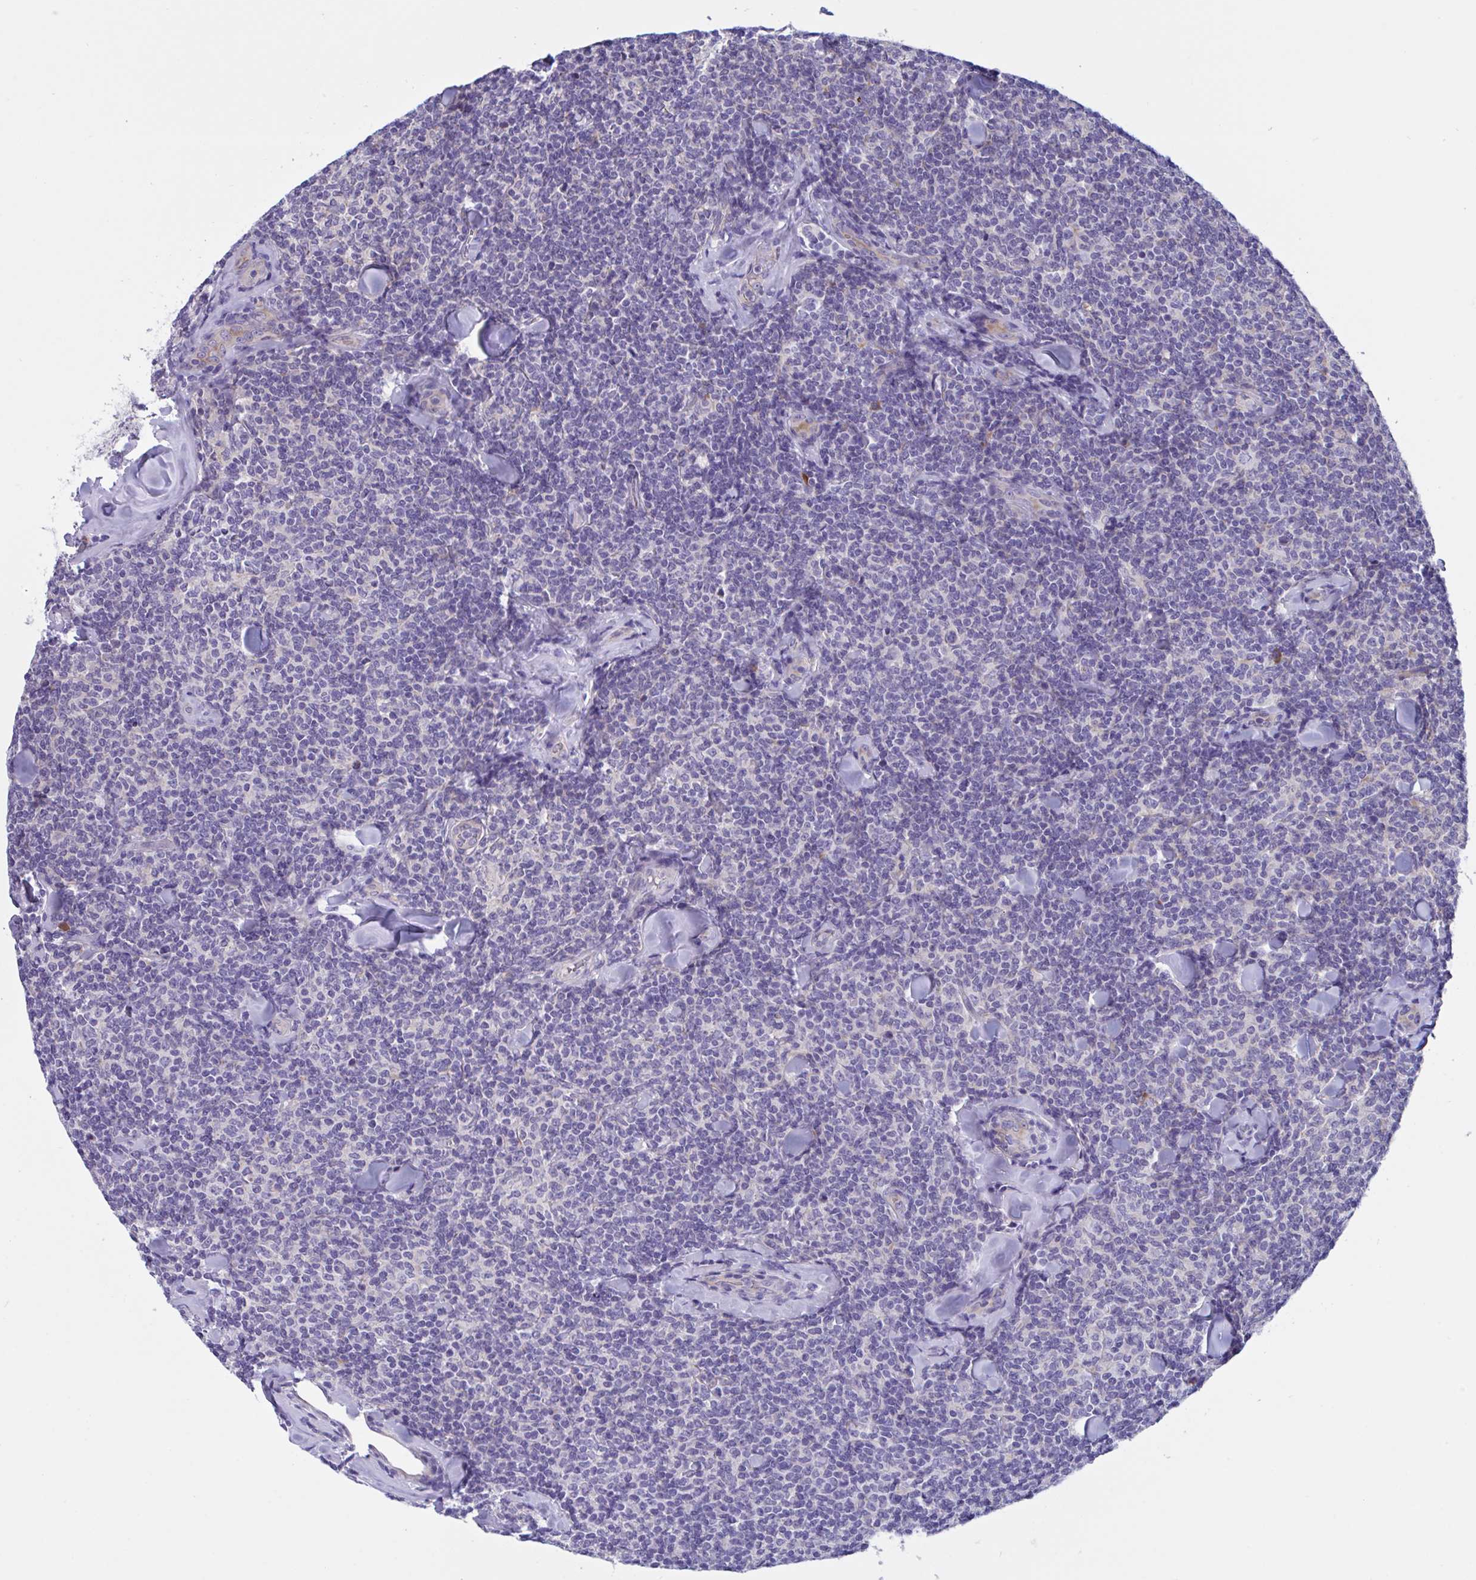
{"staining": {"intensity": "negative", "quantity": "none", "location": "none"}, "tissue": "lymphoma", "cell_type": "Tumor cells", "image_type": "cancer", "snomed": [{"axis": "morphology", "description": "Malignant lymphoma, non-Hodgkin's type, Low grade"}, {"axis": "topography", "description": "Lymph node"}], "caption": "Micrograph shows no significant protein expression in tumor cells of lymphoma. Nuclei are stained in blue.", "gene": "MS4A14", "patient": {"sex": "female", "age": 56}}